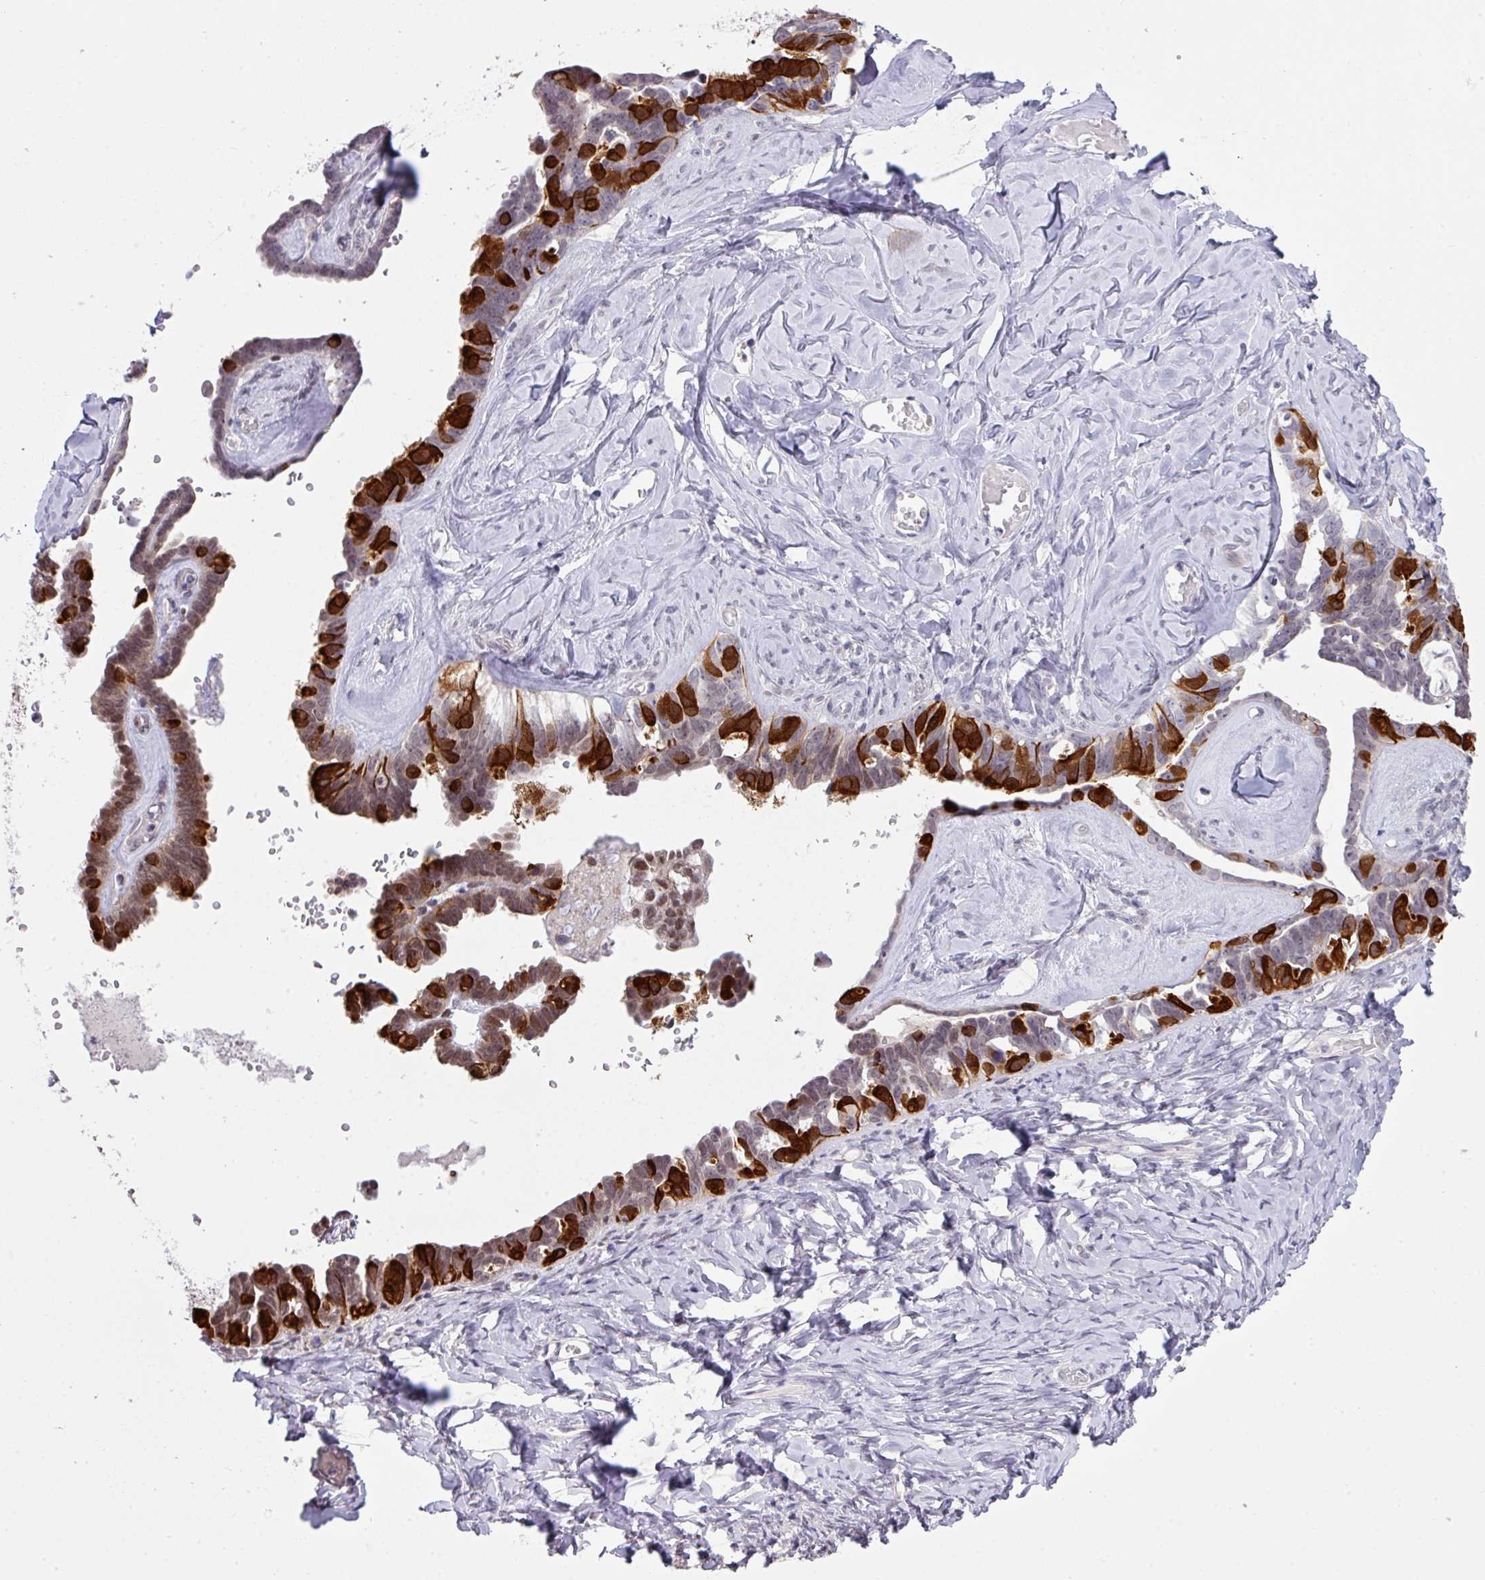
{"staining": {"intensity": "strong", "quantity": "25%-75%", "location": "cytoplasmic/membranous,nuclear"}, "tissue": "ovarian cancer", "cell_type": "Tumor cells", "image_type": "cancer", "snomed": [{"axis": "morphology", "description": "Cystadenocarcinoma, serous, NOS"}, {"axis": "topography", "description": "Ovary"}], "caption": "Immunohistochemistry (IHC) of human ovarian cancer (serous cystadenocarcinoma) exhibits high levels of strong cytoplasmic/membranous and nuclear expression in about 25%-75% of tumor cells. (brown staining indicates protein expression, while blue staining denotes nuclei).", "gene": "ANKRD13B", "patient": {"sex": "female", "age": 69}}